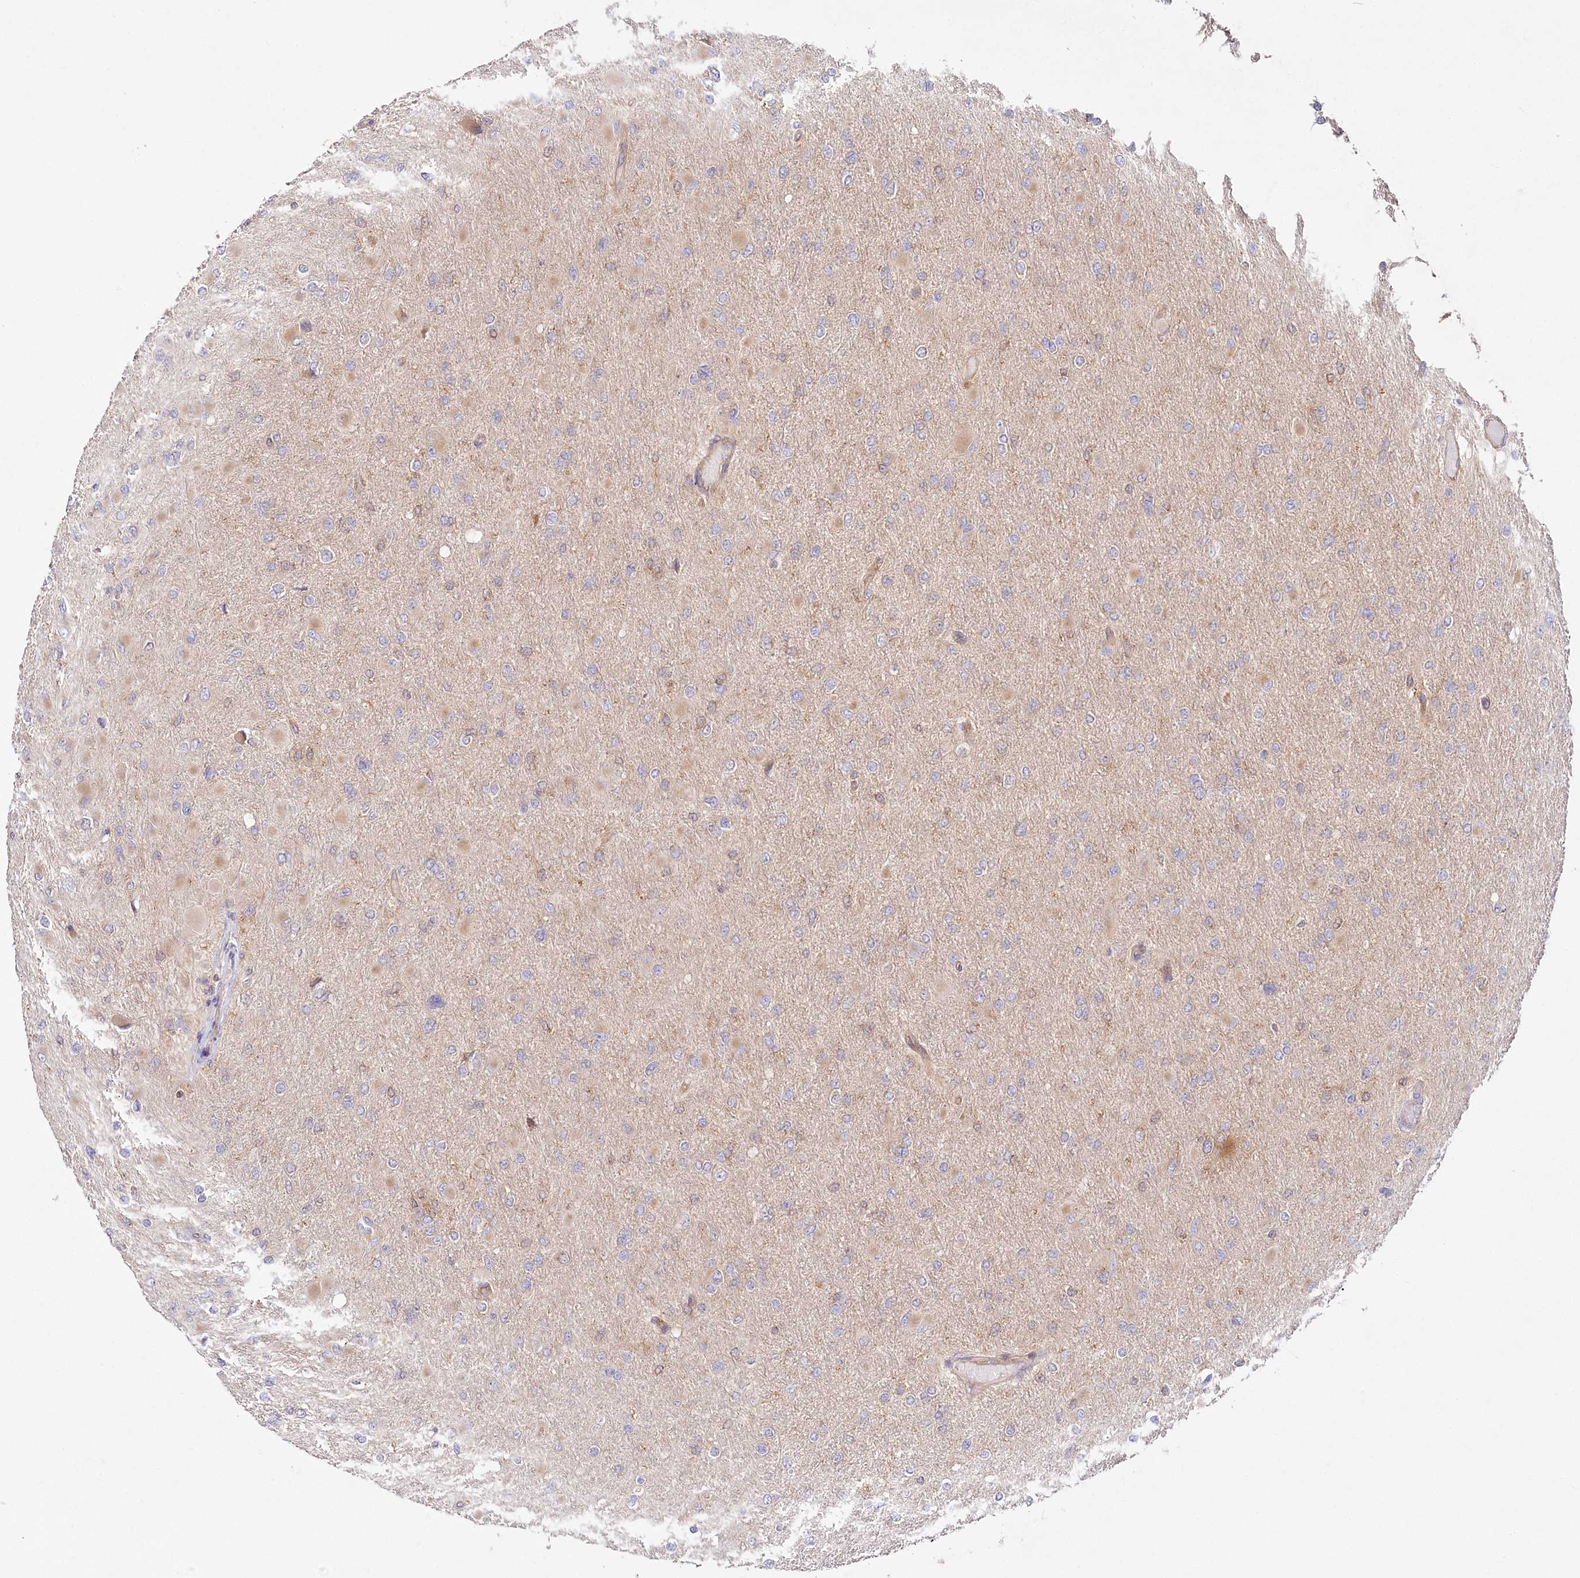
{"staining": {"intensity": "negative", "quantity": "none", "location": "none"}, "tissue": "glioma", "cell_type": "Tumor cells", "image_type": "cancer", "snomed": [{"axis": "morphology", "description": "Glioma, malignant, High grade"}, {"axis": "topography", "description": "Cerebral cortex"}], "caption": "This micrograph is of glioma stained with immunohistochemistry to label a protein in brown with the nuclei are counter-stained blue. There is no positivity in tumor cells. Brightfield microscopy of IHC stained with DAB (3,3'-diaminobenzidine) (brown) and hematoxylin (blue), captured at high magnification.", "gene": "ABRAXAS2", "patient": {"sex": "female", "age": 36}}